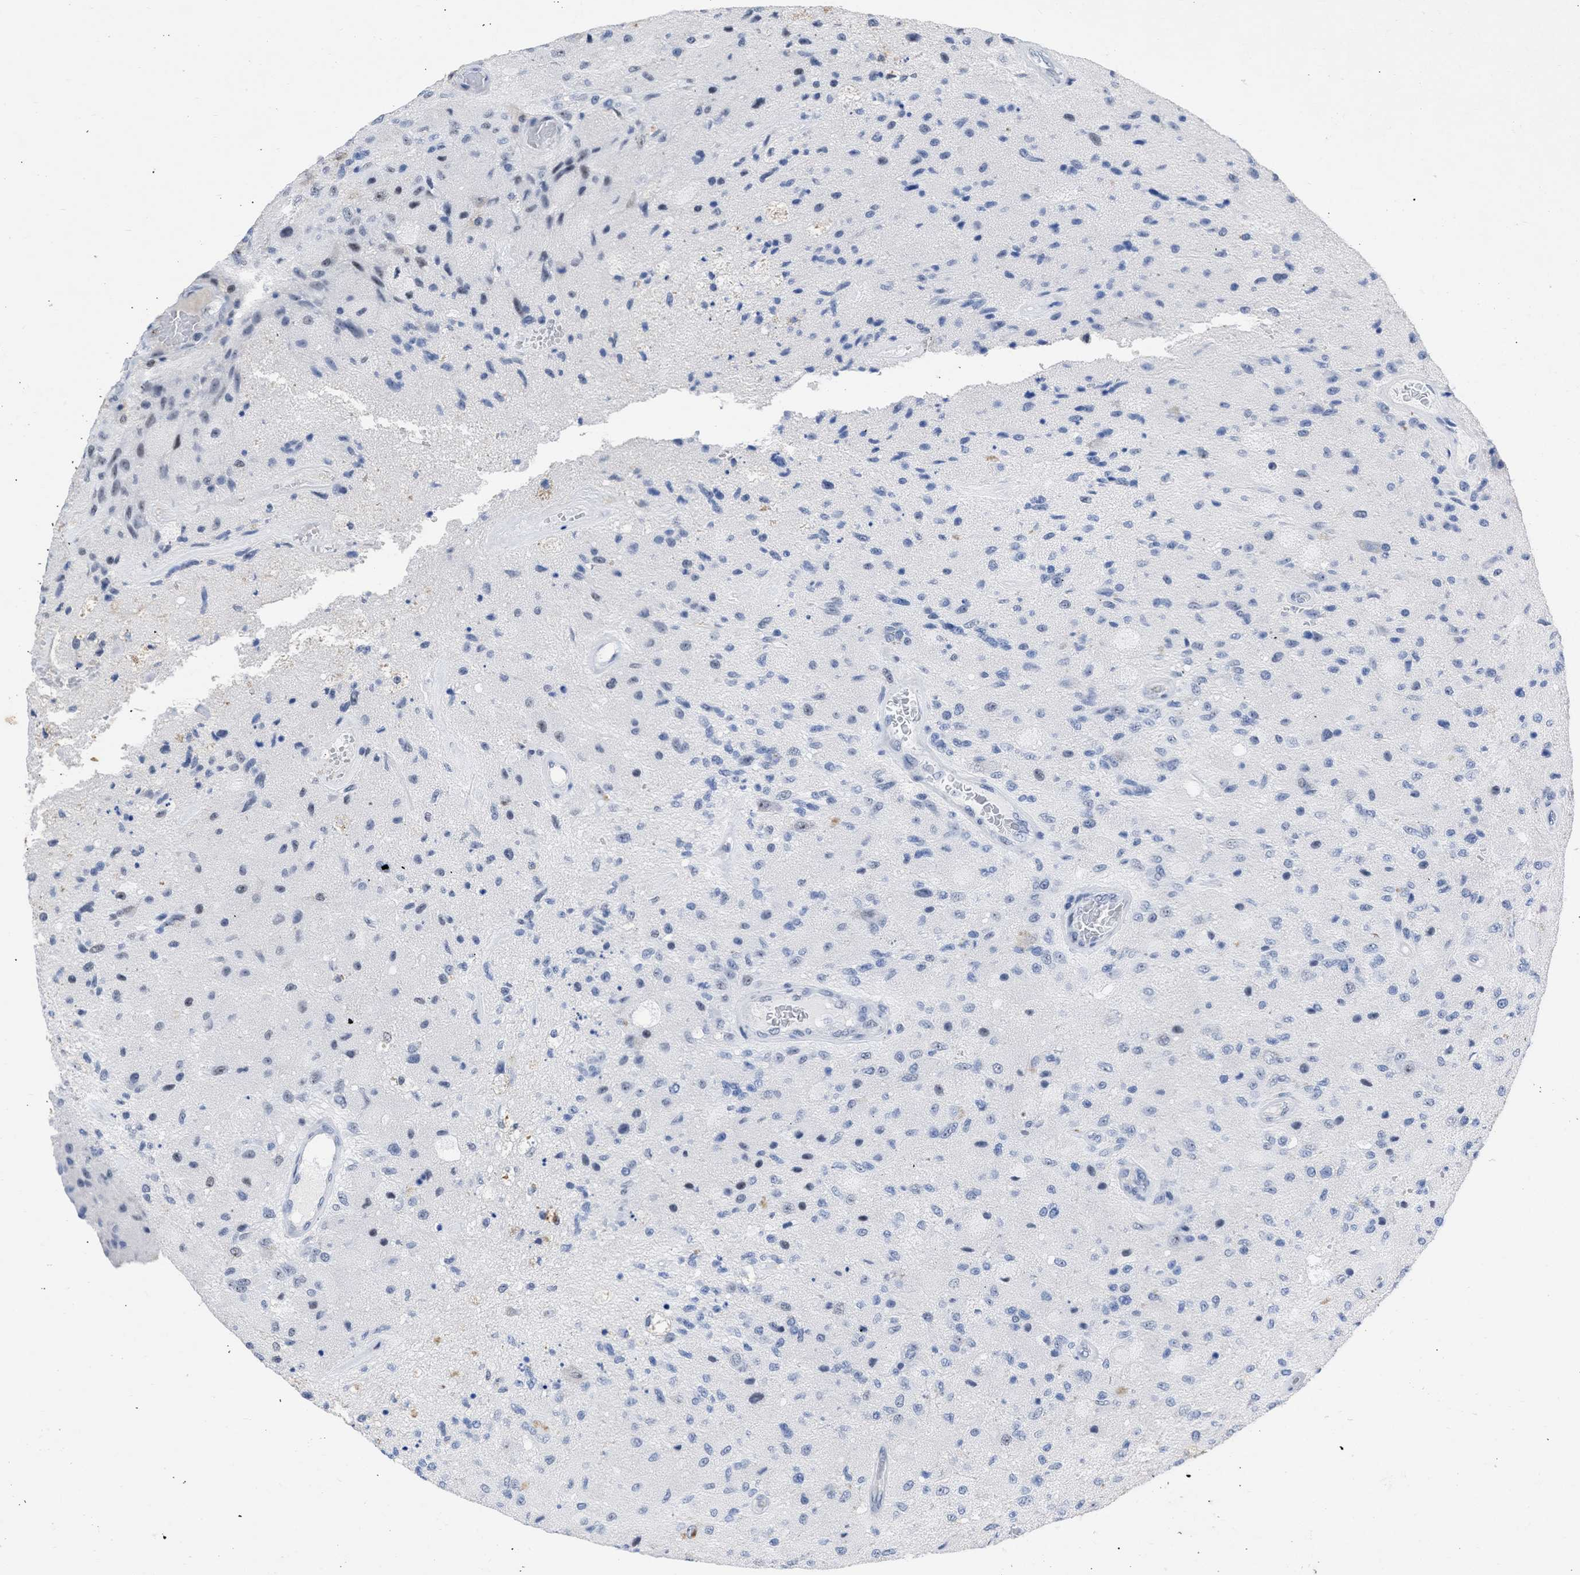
{"staining": {"intensity": "negative", "quantity": "none", "location": "none"}, "tissue": "glioma", "cell_type": "Tumor cells", "image_type": "cancer", "snomed": [{"axis": "morphology", "description": "Normal tissue, NOS"}, {"axis": "morphology", "description": "Glioma, malignant, High grade"}, {"axis": "topography", "description": "Cerebral cortex"}], "caption": "A photomicrograph of malignant glioma (high-grade) stained for a protein shows no brown staining in tumor cells.", "gene": "DDX41", "patient": {"sex": "male", "age": 77}}